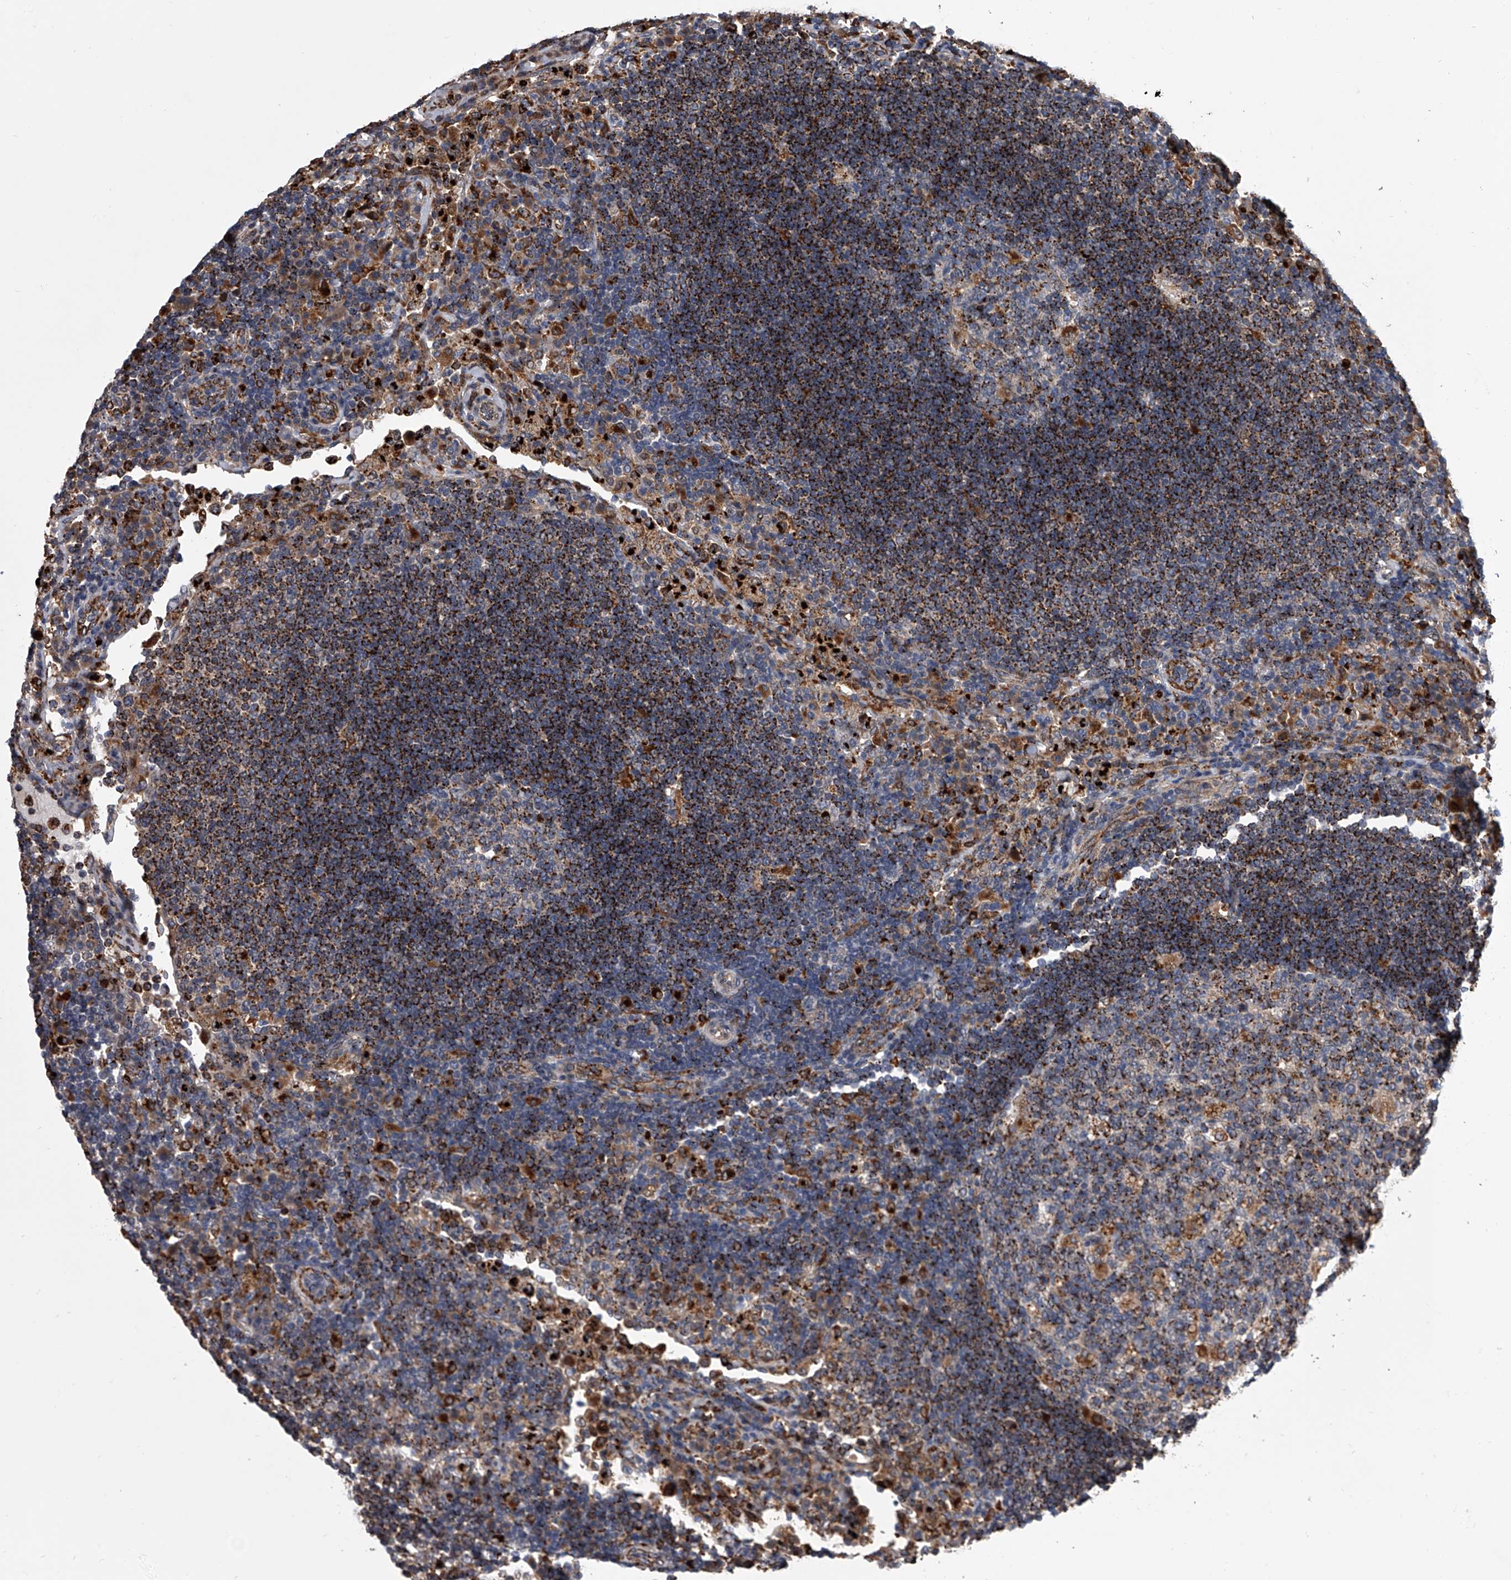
{"staining": {"intensity": "moderate", "quantity": "25%-75%", "location": "cytoplasmic/membranous"}, "tissue": "lymph node", "cell_type": "Germinal center cells", "image_type": "normal", "snomed": [{"axis": "morphology", "description": "Normal tissue, NOS"}, {"axis": "topography", "description": "Lymph node"}], "caption": "Human lymph node stained for a protein (brown) exhibits moderate cytoplasmic/membranous positive positivity in about 25%-75% of germinal center cells.", "gene": "TRIM8", "patient": {"sex": "female", "age": 53}}